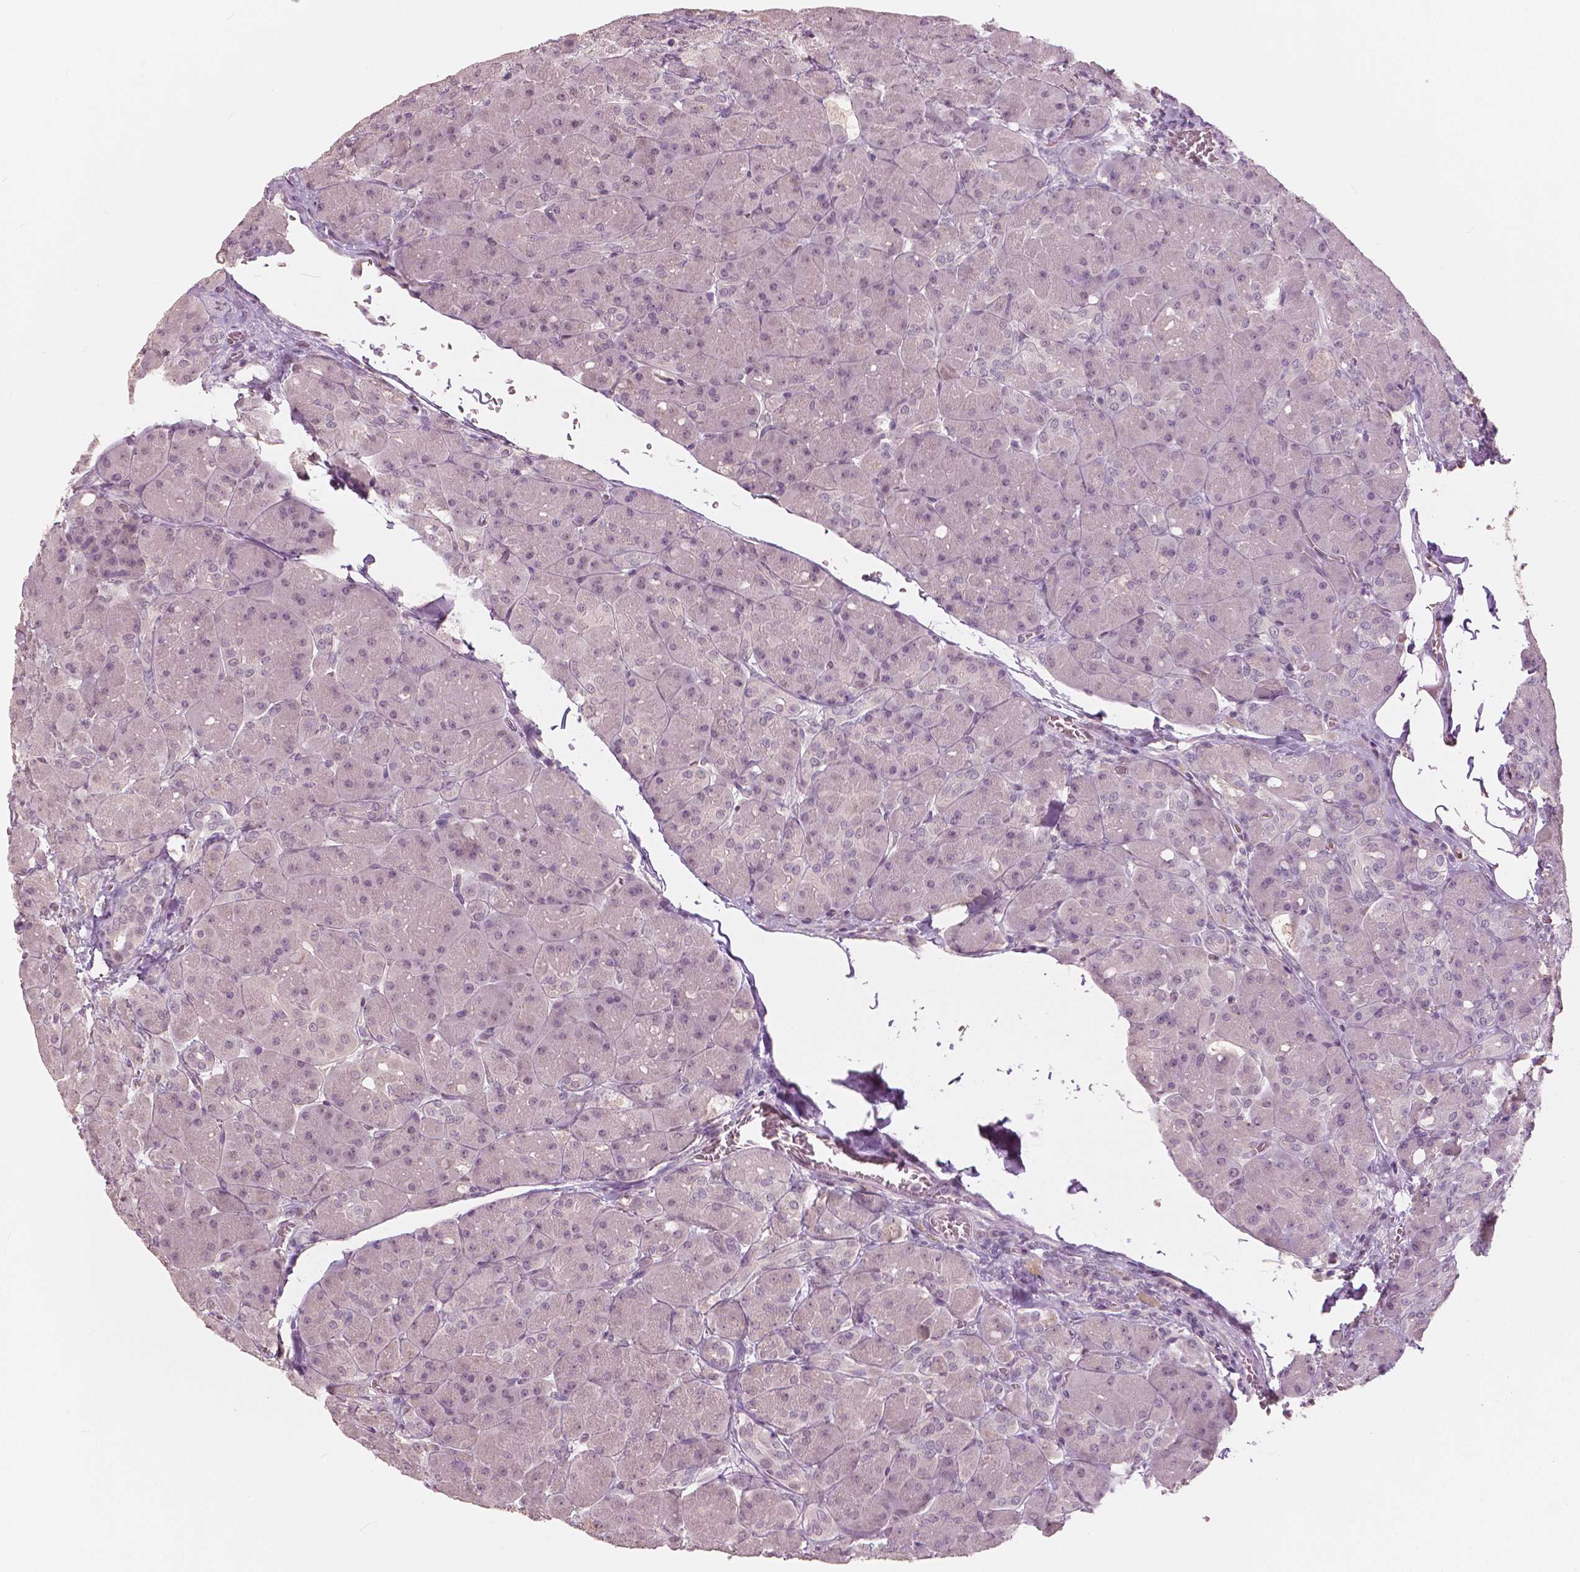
{"staining": {"intensity": "weak", "quantity": "<25%", "location": "nuclear"}, "tissue": "pancreas", "cell_type": "Exocrine glandular cells", "image_type": "normal", "snomed": [{"axis": "morphology", "description": "Normal tissue, NOS"}, {"axis": "topography", "description": "Pancreas"}], "caption": "An immunohistochemistry (IHC) photomicrograph of benign pancreas is shown. There is no staining in exocrine glandular cells of pancreas.", "gene": "NANOG", "patient": {"sex": "male", "age": 55}}